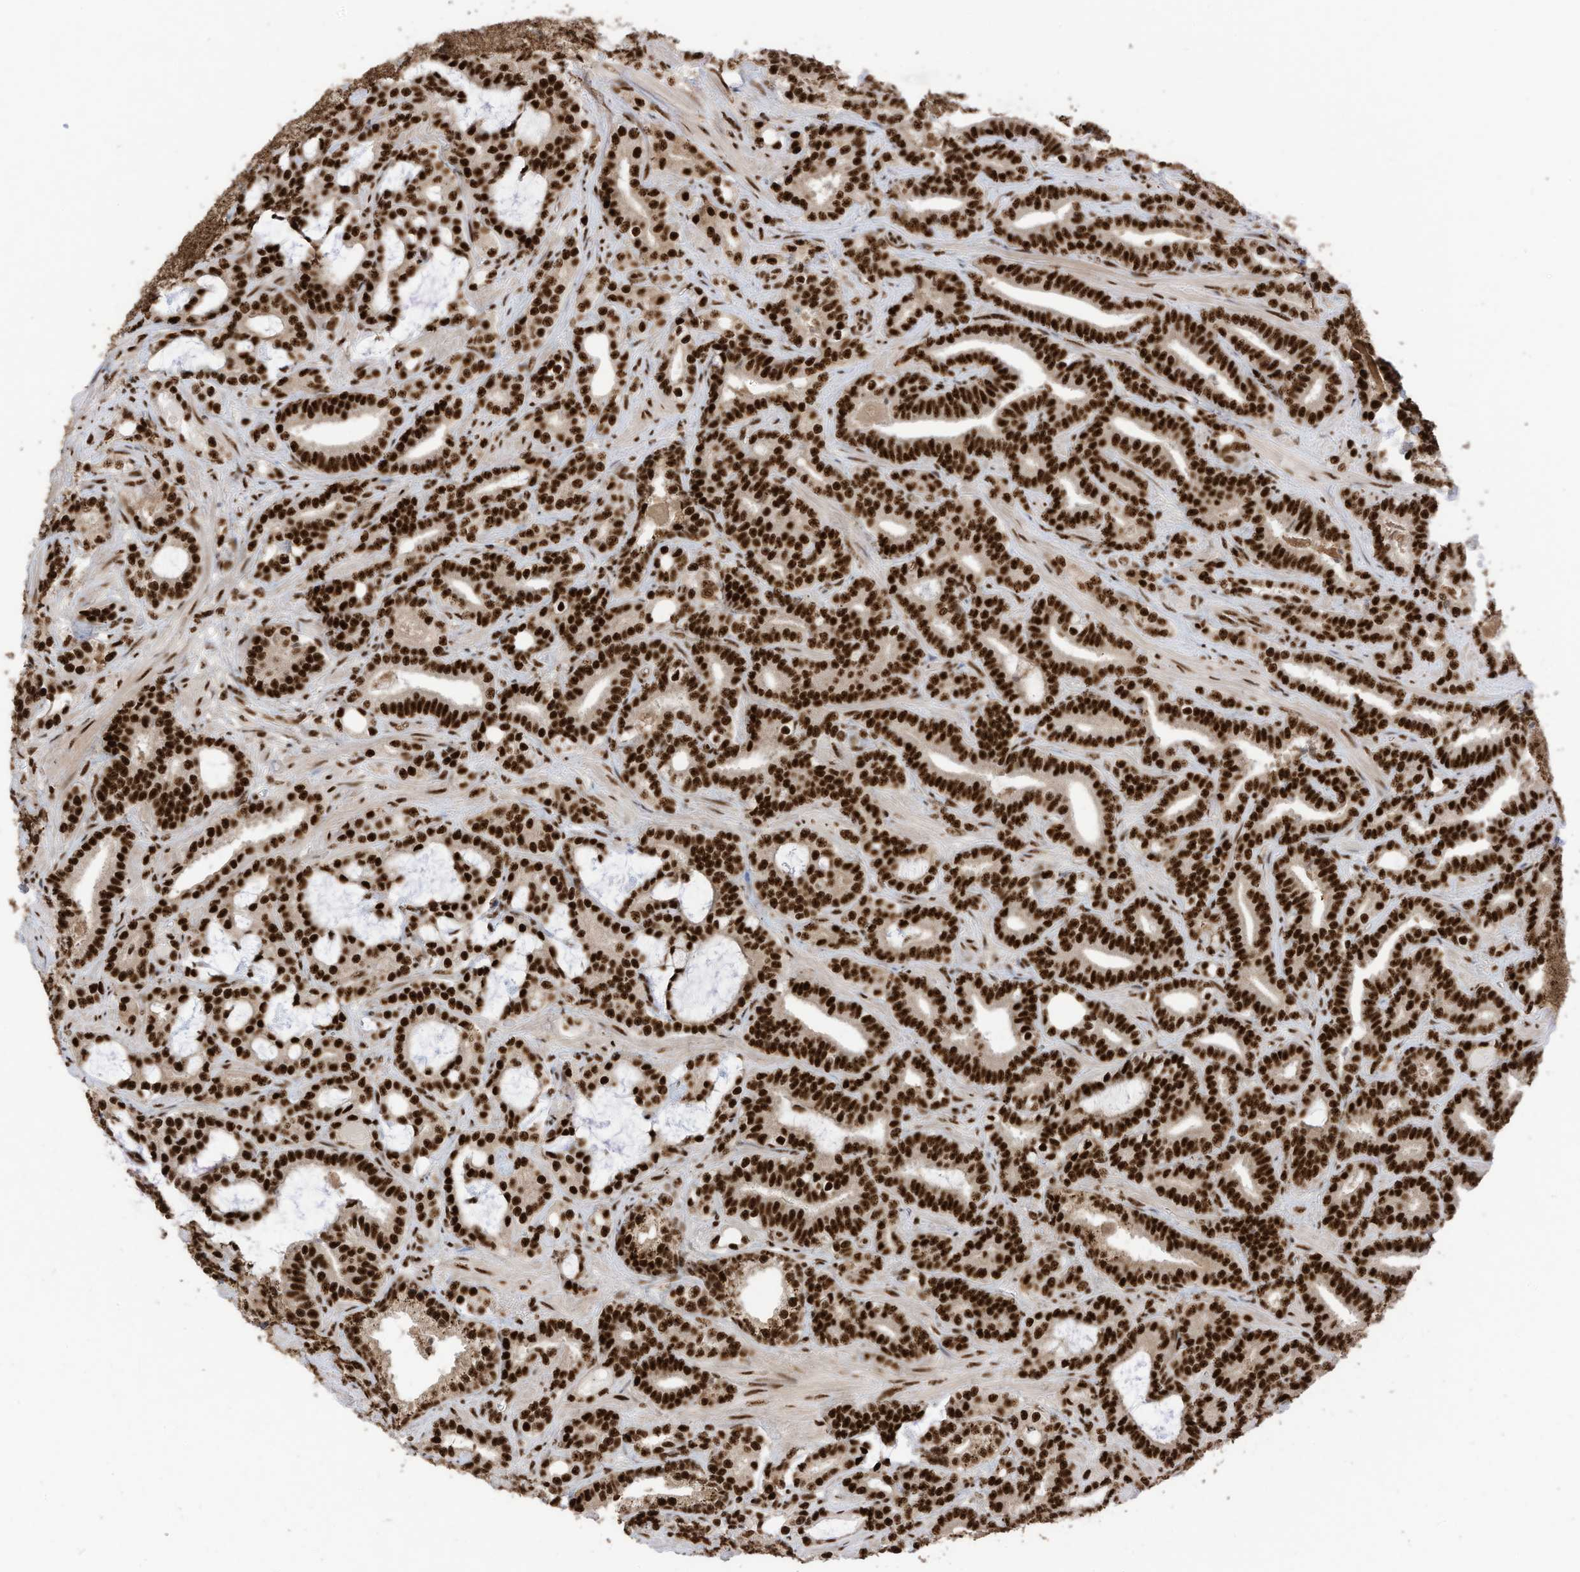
{"staining": {"intensity": "strong", "quantity": ">75%", "location": "nuclear"}, "tissue": "prostate cancer", "cell_type": "Tumor cells", "image_type": "cancer", "snomed": [{"axis": "morphology", "description": "Adenocarcinoma, High grade"}, {"axis": "topography", "description": "Prostate and seminal vesicle, NOS"}], "caption": "Immunohistochemistry (IHC) micrograph of human prostate cancer stained for a protein (brown), which reveals high levels of strong nuclear expression in approximately >75% of tumor cells.", "gene": "SF3A3", "patient": {"sex": "male", "age": 67}}